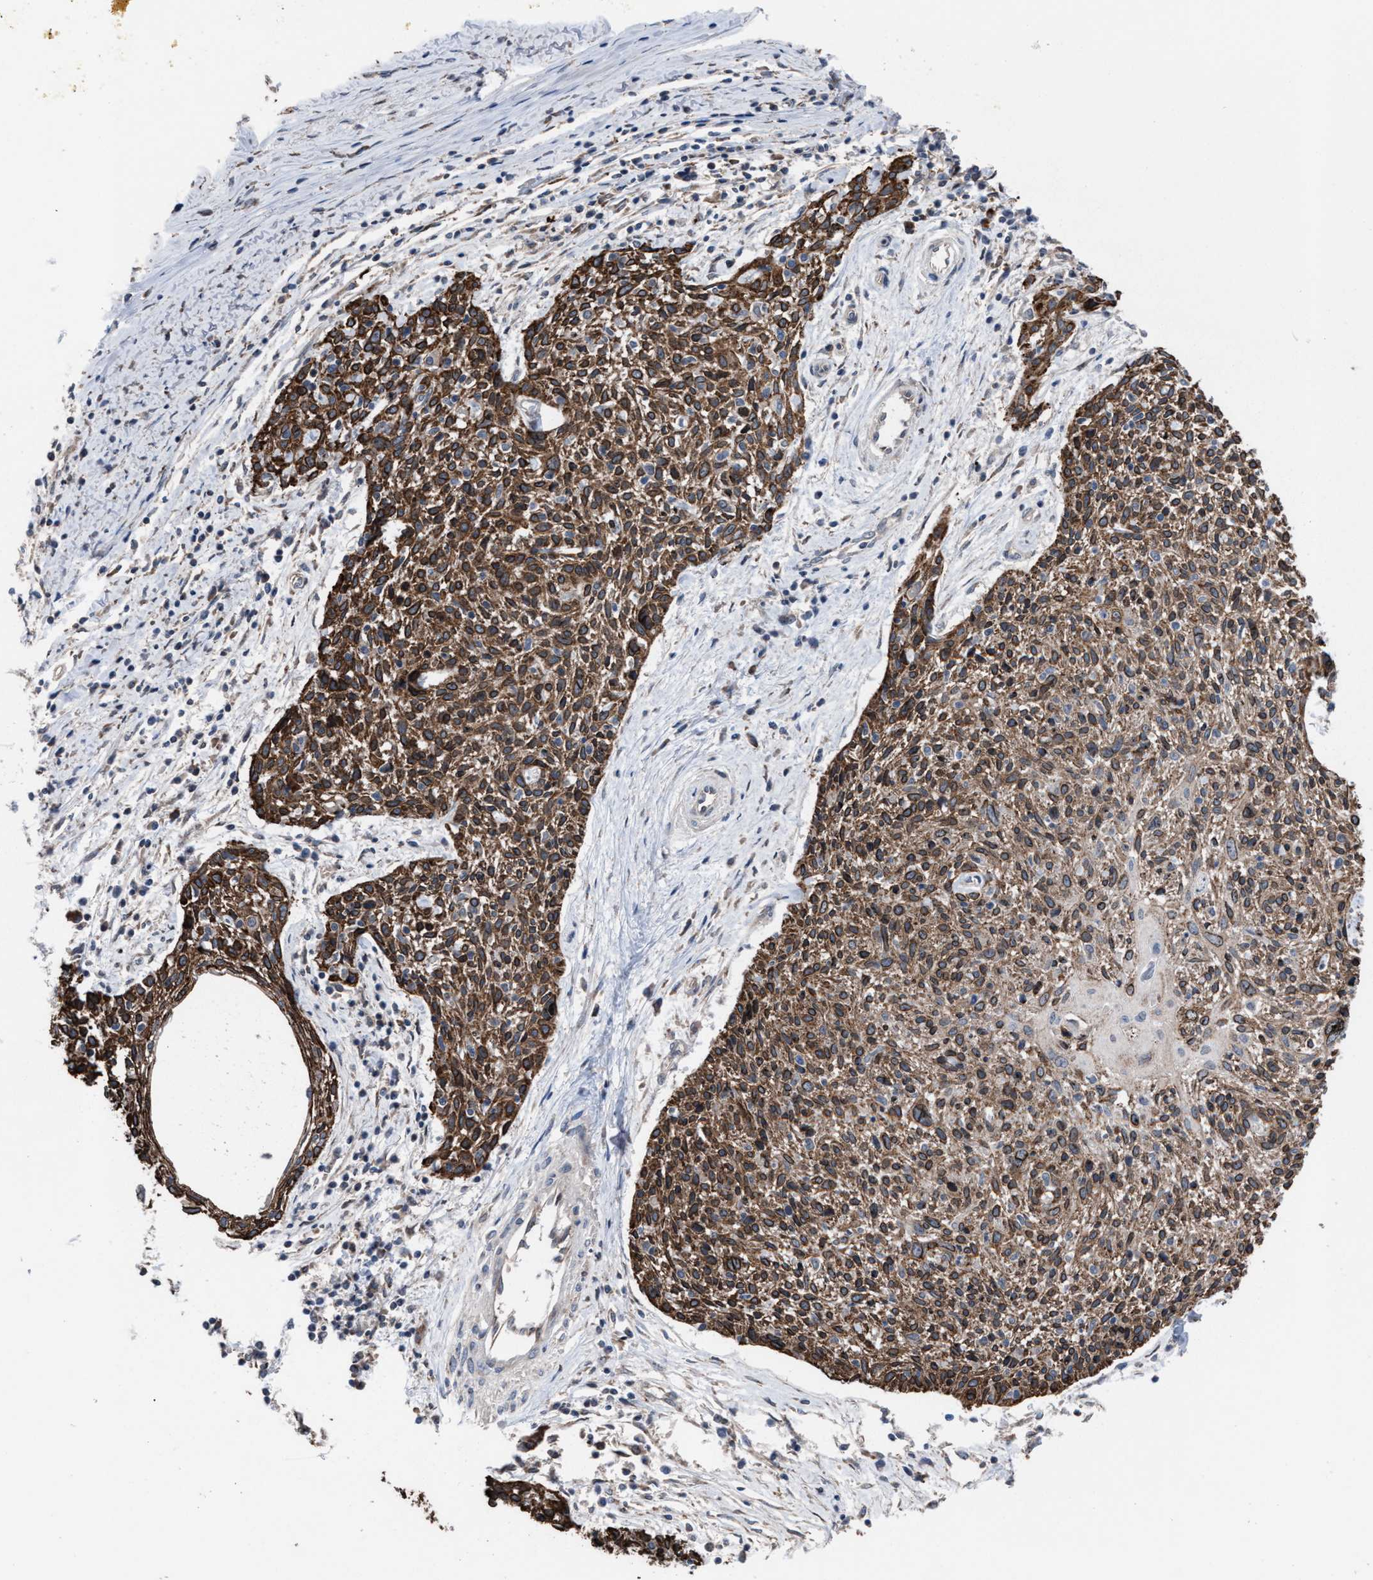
{"staining": {"intensity": "strong", "quantity": ">75%", "location": "cytoplasmic/membranous"}, "tissue": "cervical cancer", "cell_type": "Tumor cells", "image_type": "cancer", "snomed": [{"axis": "morphology", "description": "Squamous cell carcinoma, NOS"}, {"axis": "topography", "description": "Cervix"}], "caption": "Immunohistochemistry (IHC) (DAB (3,3'-diaminobenzidine)) staining of human cervical squamous cell carcinoma reveals strong cytoplasmic/membranous protein expression in about >75% of tumor cells.", "gene": "TP53BP2", "patient": {"sex": "female", "age": 51}}